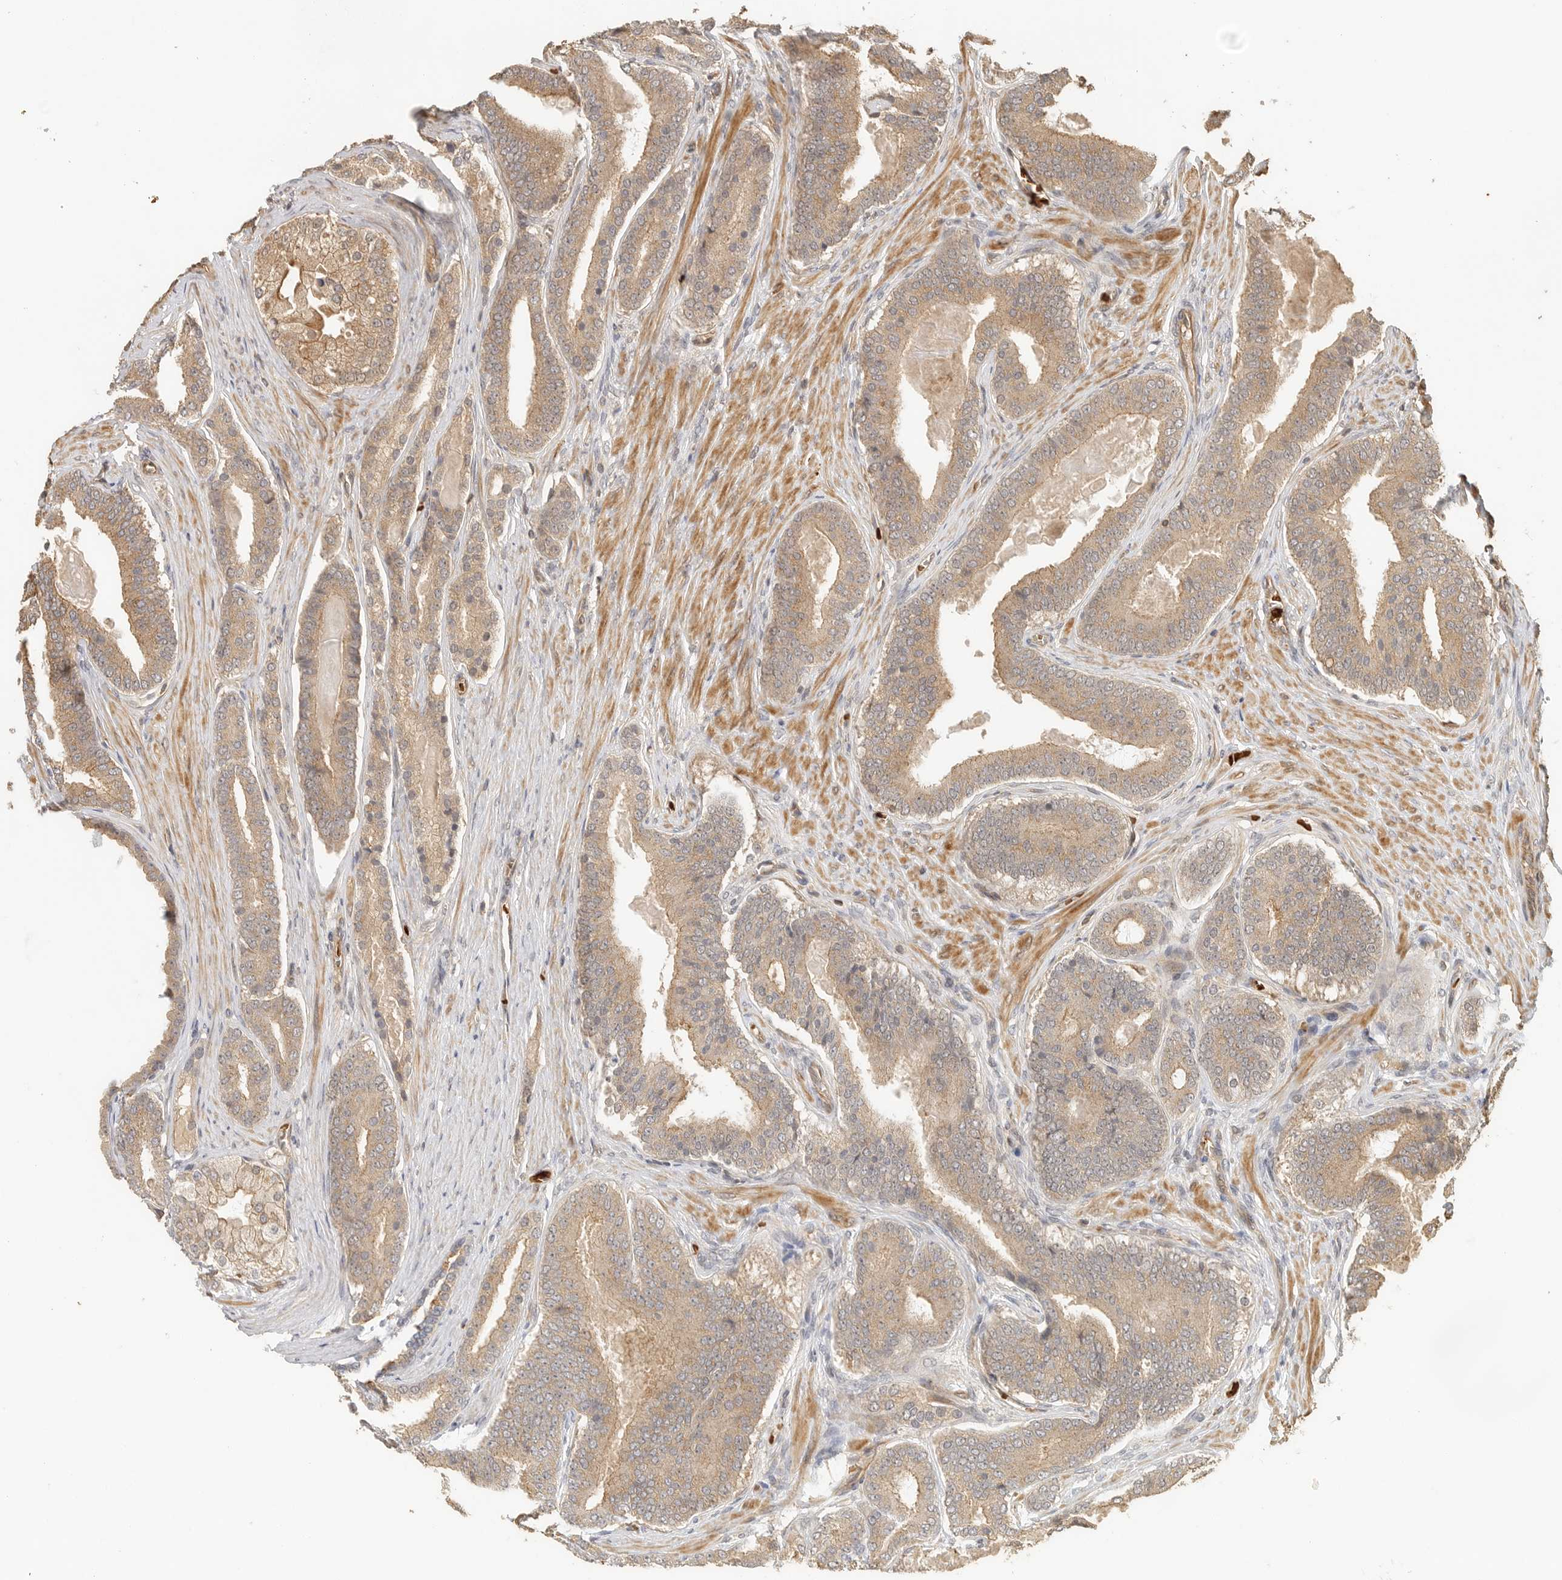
{"staining": {"intensity": "moderate", "quantity": ">75%", "location": "cytoplasmic/membranous"}, "tissue": "prostate cancer", "cell_type": "Tumor cells", "image_type": "cancer", "snomed": [{"axis": "morphology", "description": "Adenocarcinoma, High grade"}, {"axis": "topography", "description": "Prostate"}], "caption": "Protein analysis of prostate high-grade adenocarcinoma tissue shows moderate cytoplasmic/membranous expression in about >75% of tumor cells.", "gene": "OTUD6B", "patient": {"sex": "male", "age": 60}}